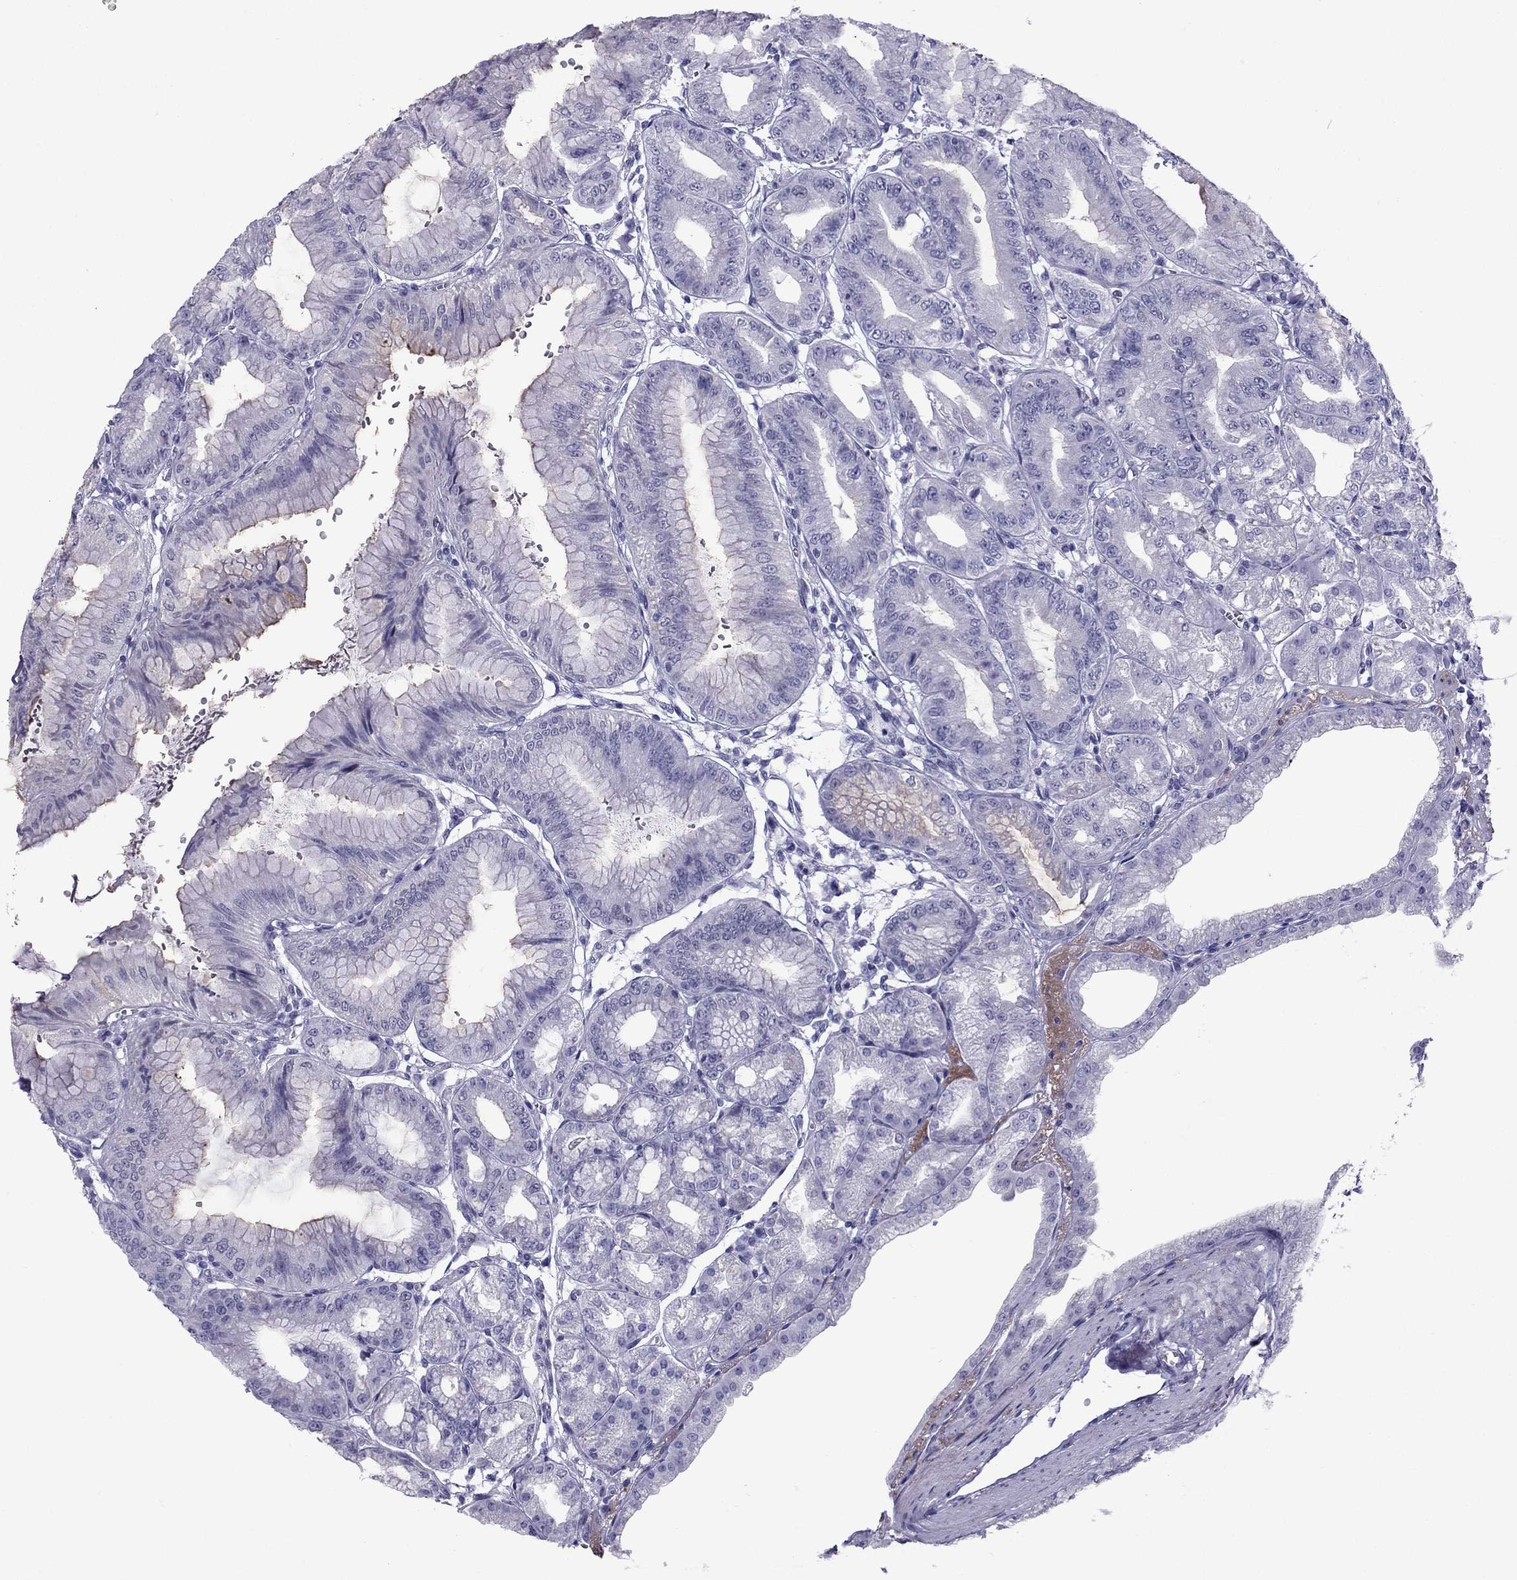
{"staining": {"intensity": "negative", "quantity": "none", "location": "none"}, "tissue": "stomach", "cell_type": "Glandular cells", "image_type": "normal", "snomed": [{"axis": "morphology", "description": "Normal tissue, NOS"}, {"axis": "topography", "description": "Stomach"}], "caption": "The histopathology image shows no staining of glandular cells in benign stomach. (DAB immunohistochemistry visualized using brightfield microscopy, high magnification).", "gene": "MYLK3", "patient": {"sex": "male", "age": 71}}